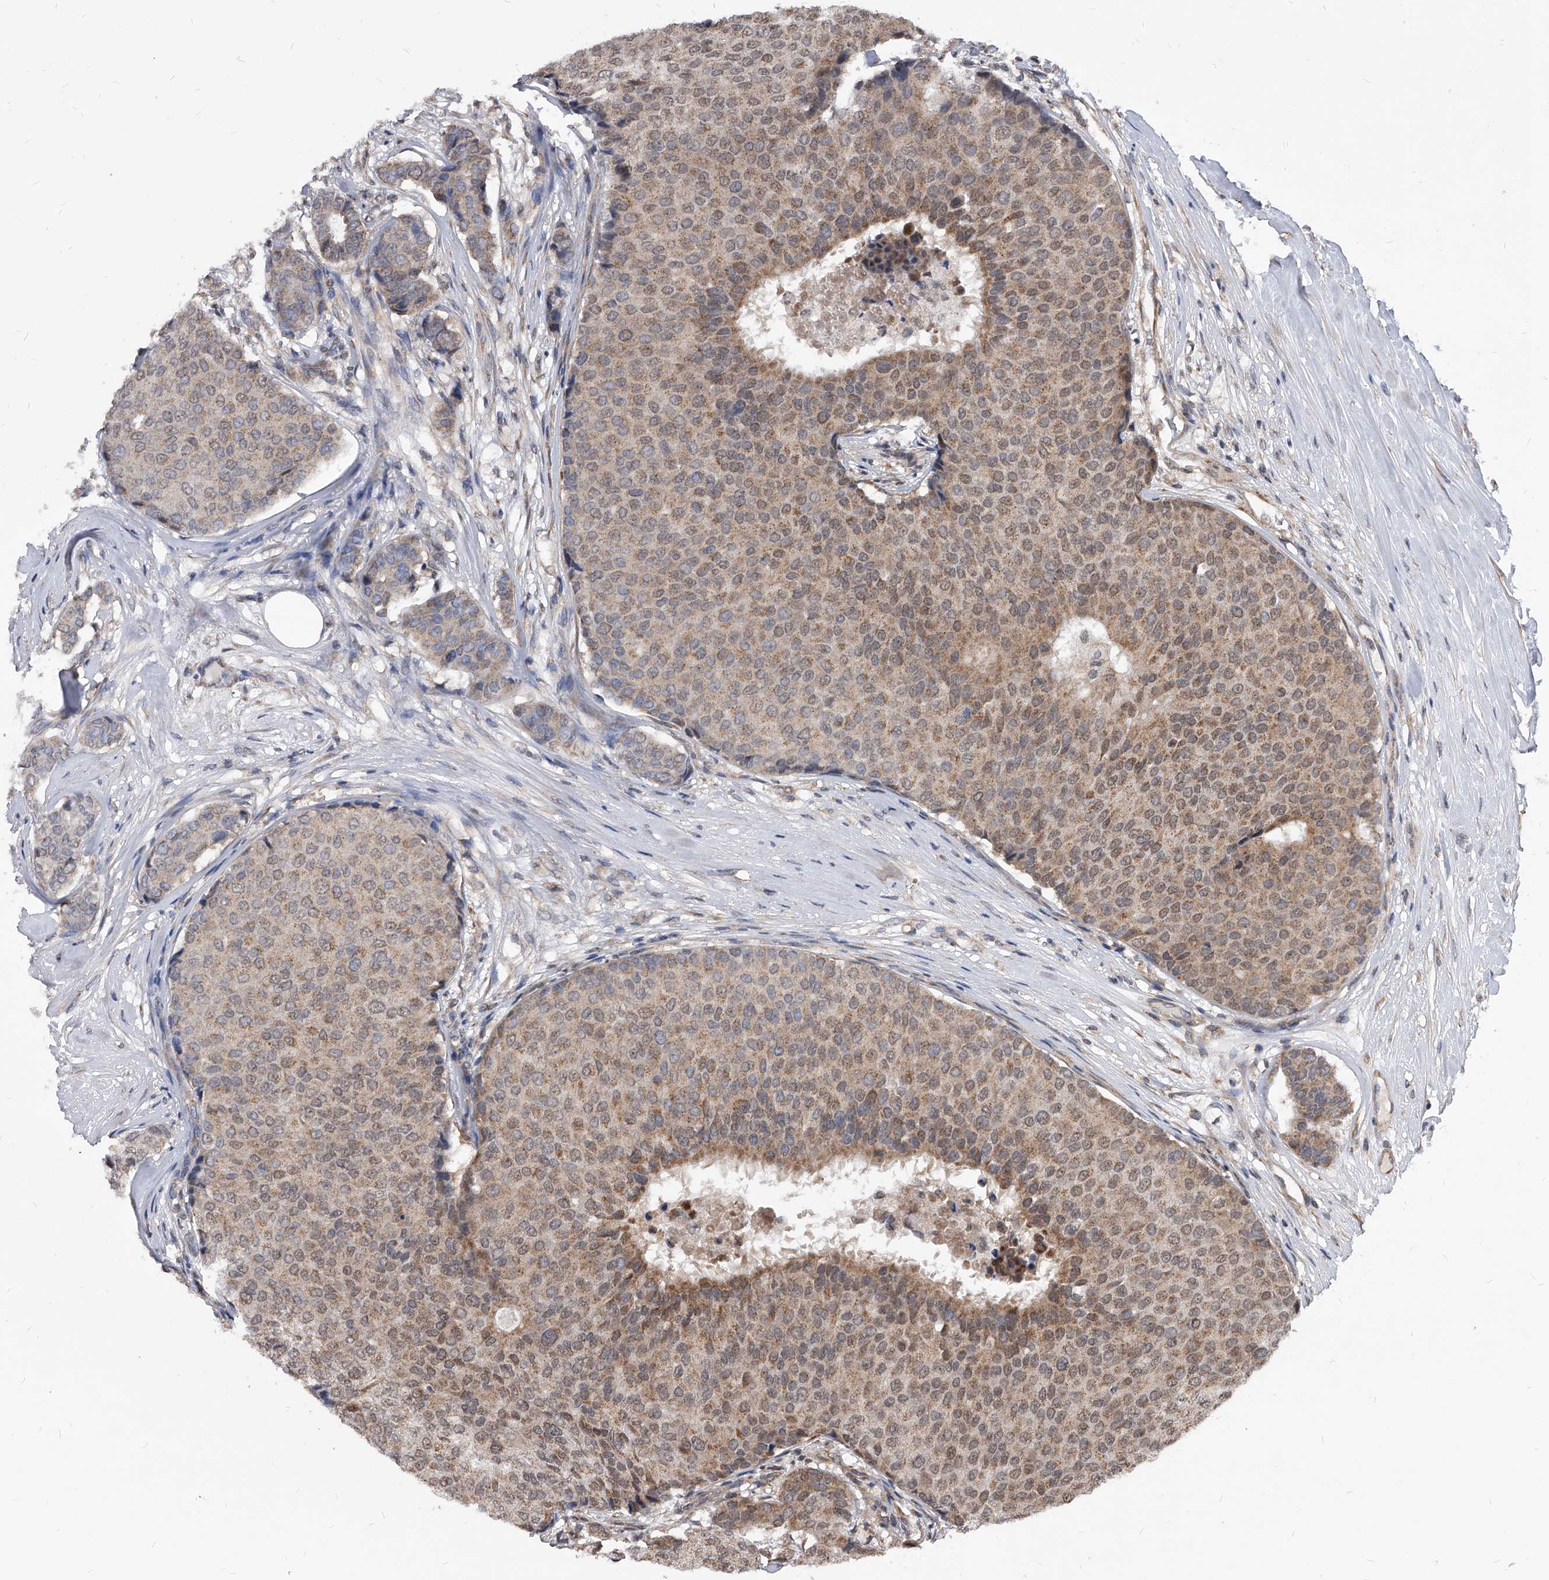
{"staining": {"intensity": "weak", "quantity": ">75%", "location": "cytoplasmic/membranous,nuclear"}, "tissue": "breast cancer", "cell_type": "Tumor cells", "image_type": "cancer", "snomed": [{"axis": "morphology", "description": "Duct carcinoma"}, {"axis": "topography", "description": "Breast"}], "caption": "IHC (DAB (3,3'-diaminobenzidine)) staining of human breast cancer shows weak cytoplasmic/membranous and nuclear protein staining in approximately >75% of tumor cells.", "gene": "DUSP22", "patient": {"sex": "female", "age": 75}}